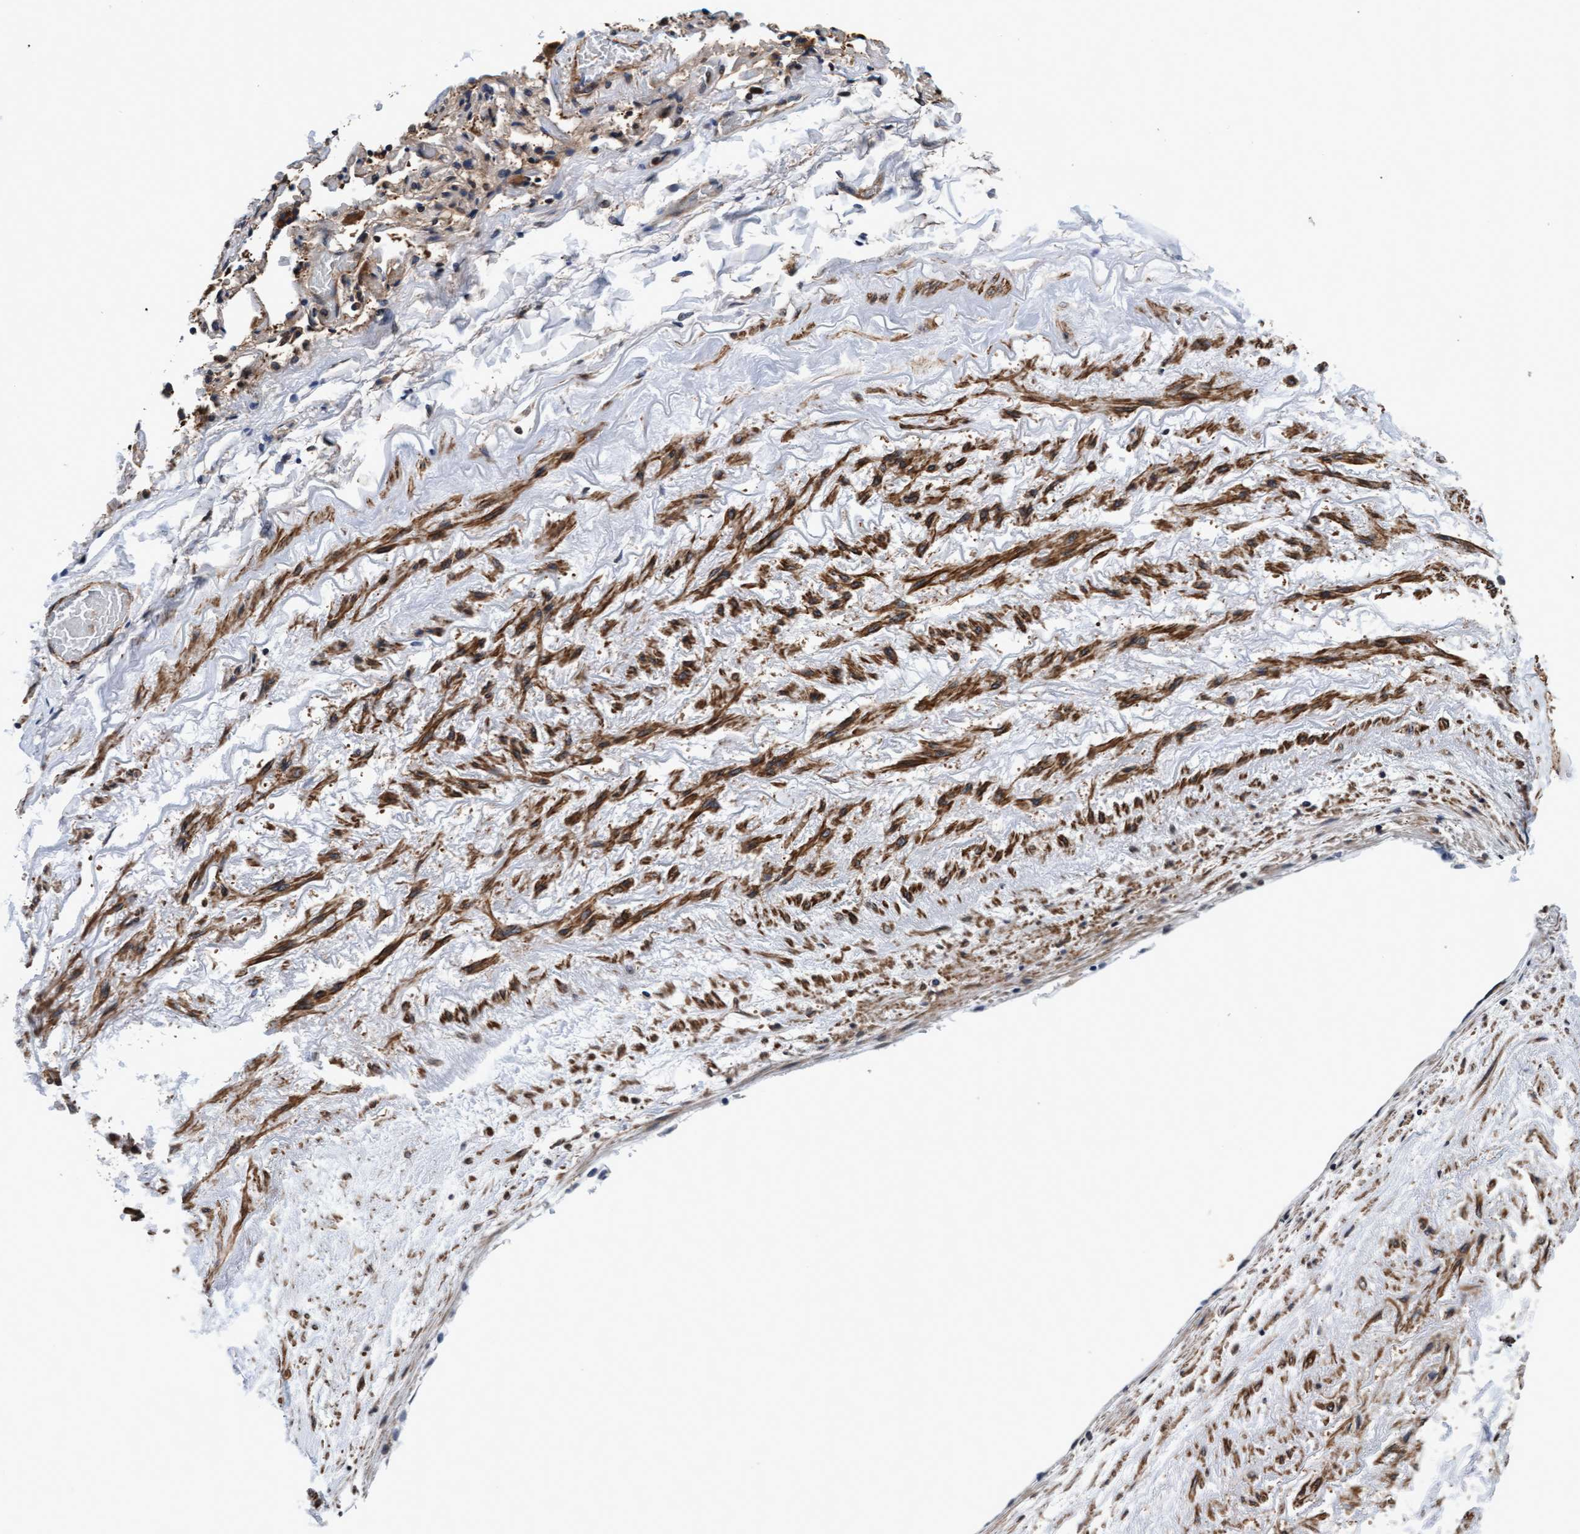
{"staining": {"intensity": "weak", "quantity": "25%-75%", "location": "cytoplasmic/membranous"}, "tissue": "adipose tissue", "cell_type": "Adipocytes", "image_type": "normal", "snomed": [{"axis": "morphology", "description": "Normal tissue, NOS"}, {"axis": "topography", "description": "Cartilage tissue"}, {"axis": "topography", "description": "Lung"}], "caption": "Adipose tissue was stained to show a protein in brown. There is low levels of weak cytoplasmic/membranous staining in about 25%-75% of adipocytes. (DAB IHC with brightfield microscopy, high magnification).", "gene": "EFCAB13", "patient": {"sex": "female", "age": 77}}